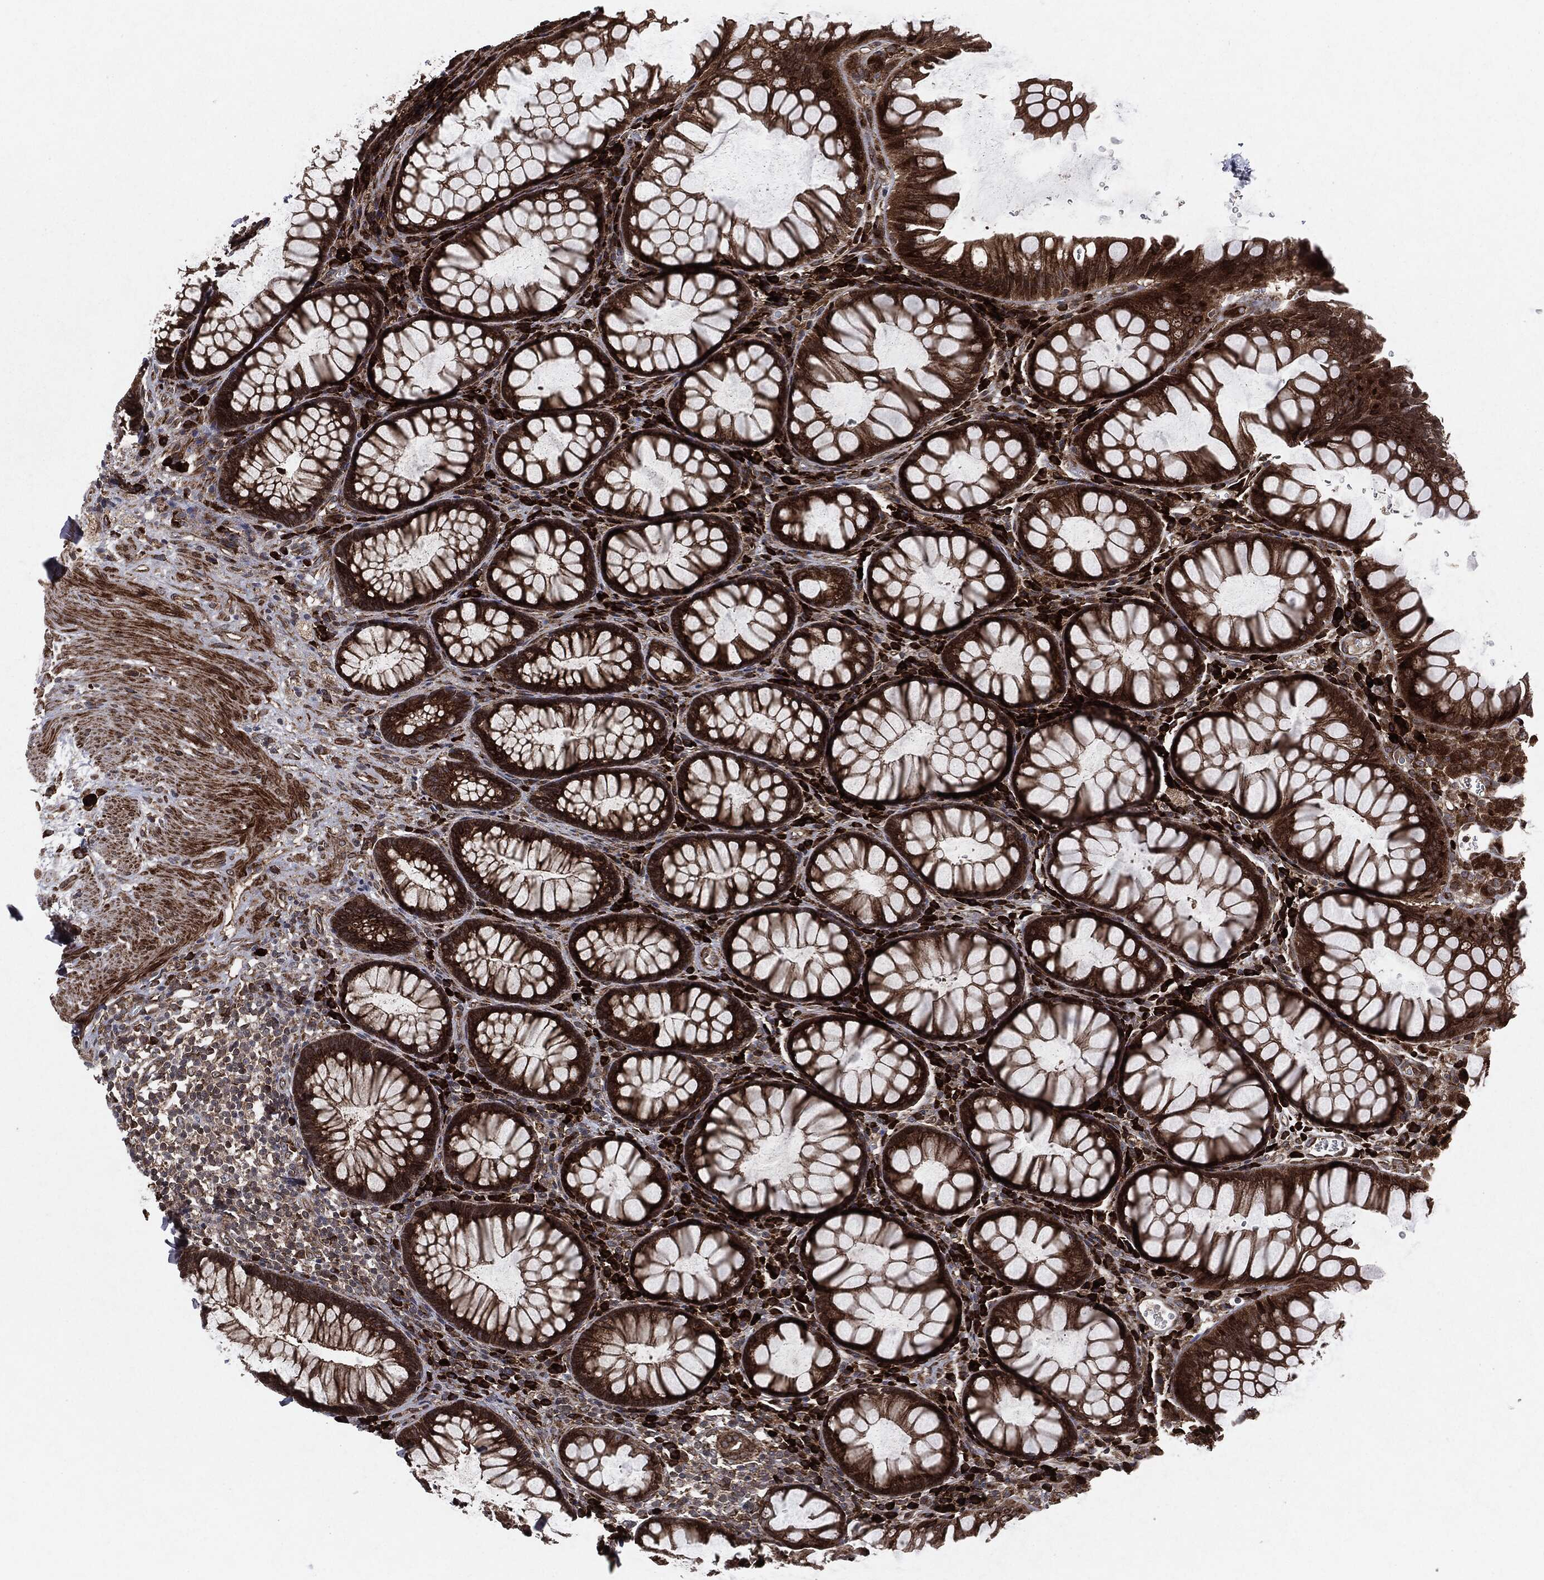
{"staining": {"intensity": "strong", "quantity": ">75%", "location": "cytoplasmic/membranous"}, "tissue": "rectum", "cell_type": "Glandular cells", "image_type": "normal", "snomed": [{"axis": "morphology", "description": "Normal tissue, NOS"}, {"axis": "topography", "description": "Rectum"}], "caption": "Protein staining of unremarkable rectum shows strong cytoplasmic/membranous staining in about >75% of glandular cells. (DAB IHC with brightfield microscopy, high magnification).", "gene": "RAF1", "patient": {"sex": "female", "age": 68}}